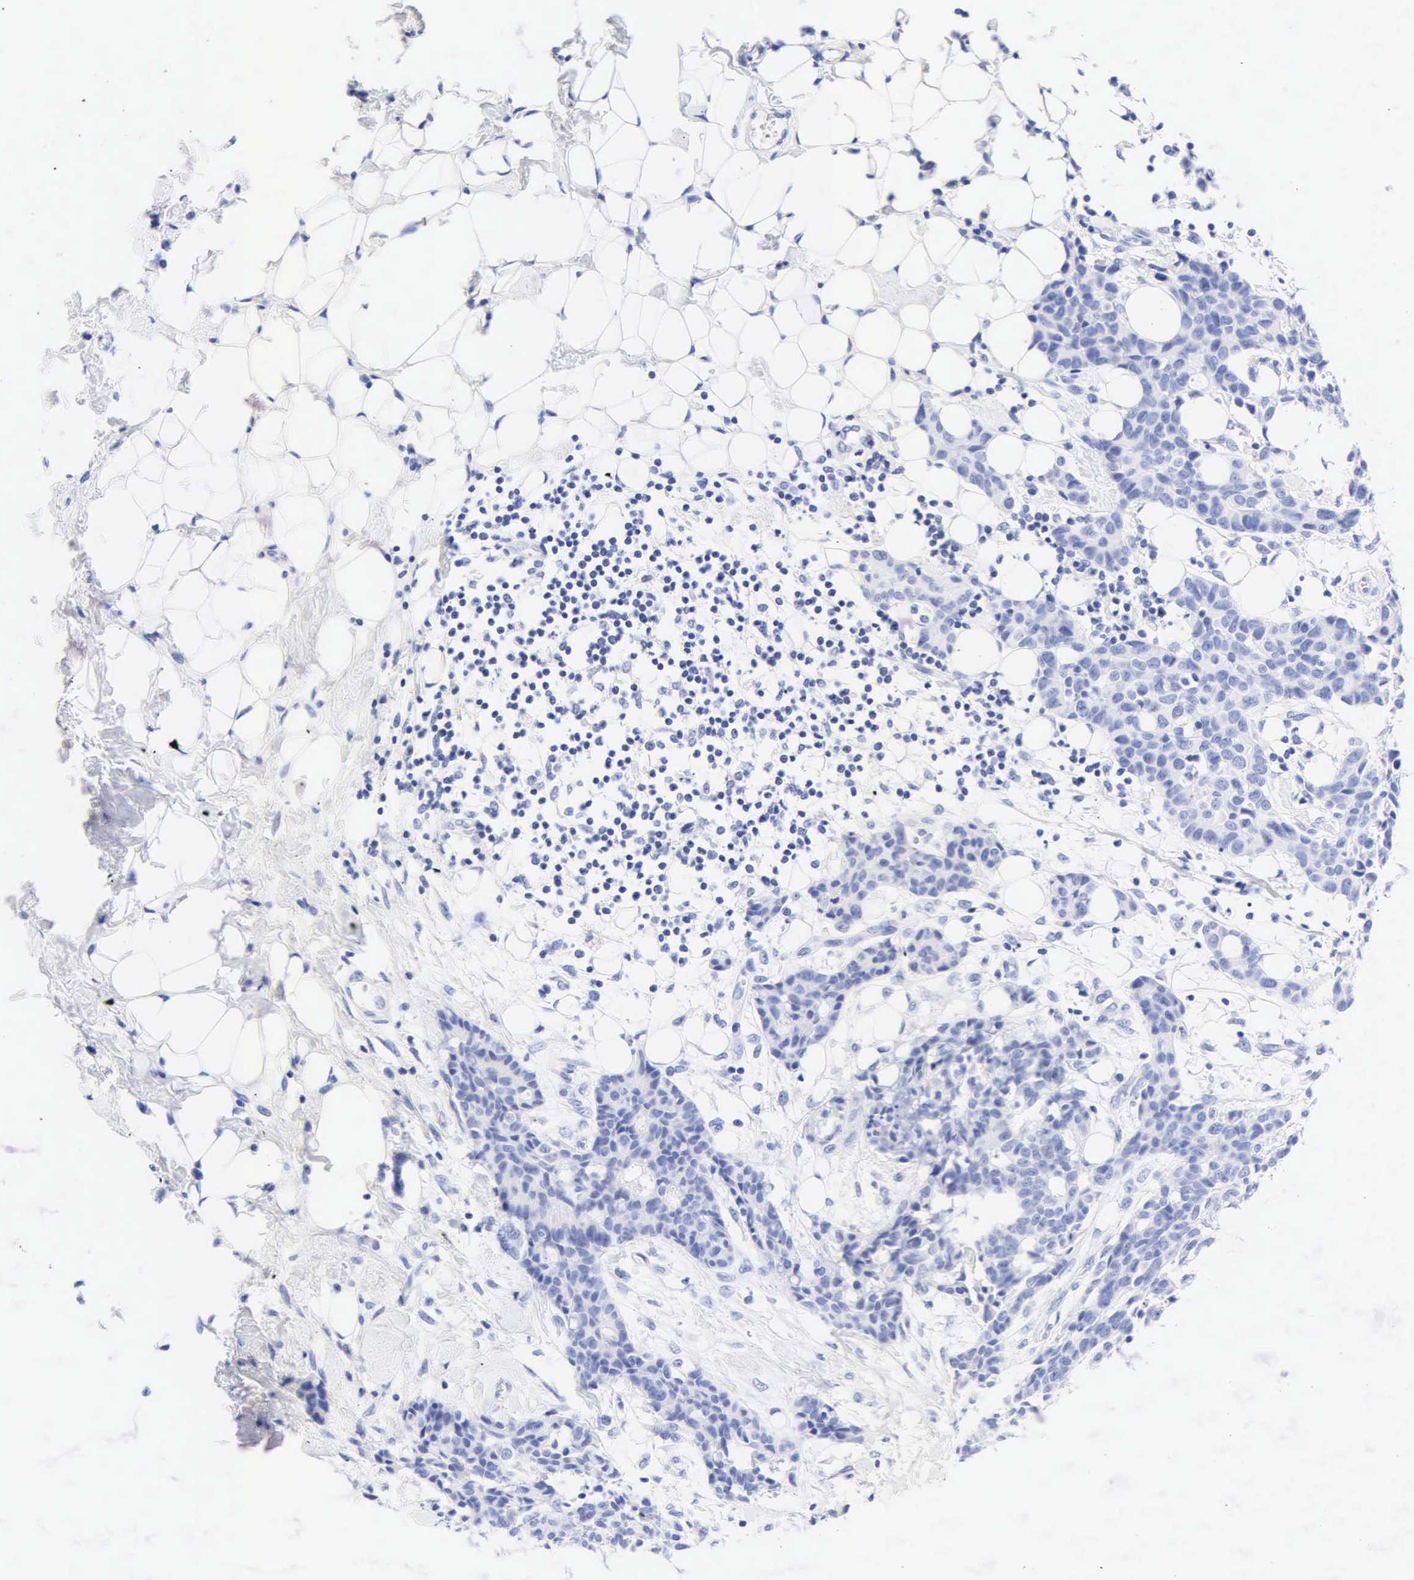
{"staining": {"intensity": "negative", "quantity": "none", "location": "none"}, "tissue": "breast cancer", "cell_type": "Tumor cells", "image_type": "cancer", "snomed": [{"axis": "morphology", "description": "Duct carcinoma"}, {"axis": "topography", "description": "Breast"}], "caption": "Immunohistochemical staining of human breast cancer demonstrates no significant expression in tumor cells. (Stains: DAB immunohistochemistry with hematoxylin counter stain, Microscopy: brightfield microscopy at high magnification).", "gene": "DES", "patient": {"sex": "female", "age": 39}}